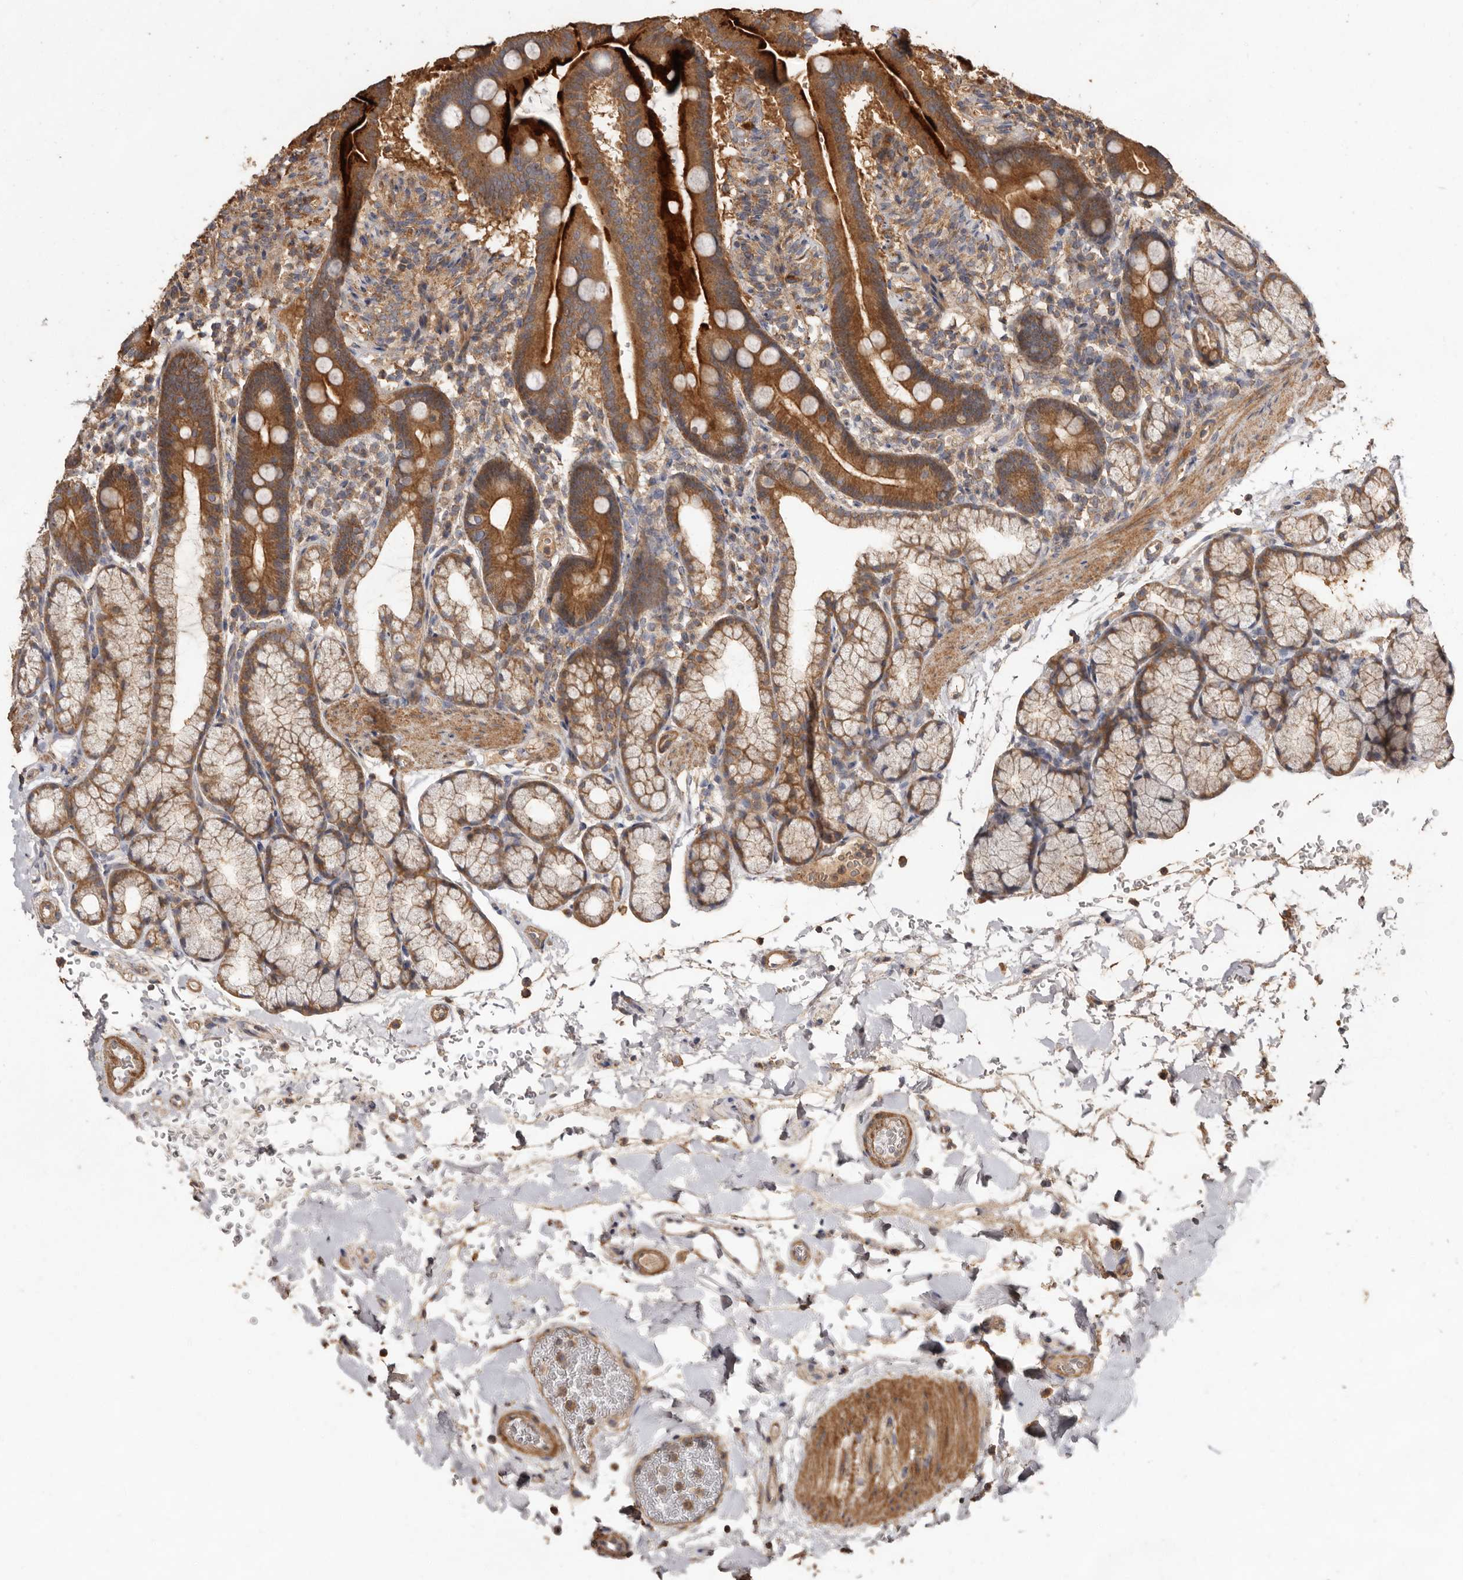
{"staining": {"intensity": "strong", "quantity": ">75%", "location": "cytoplasmic/membranous"}, "tissue": "duodenum", "cell_type": "Glandular cells", "image_type": "normal", "snomed": [{"axis": "morphology", "description": "Normal tissue, NOS"}, {"axis": "topography", "description": "Duodenum"}], "caption": "Protein expression by IHC reveals strong cytoplasmic/membranous staining in about >75% of glandular cells in benign duodenum.", "gene": "RWDD1", "patient": {"sex": "male", "age": 54}}